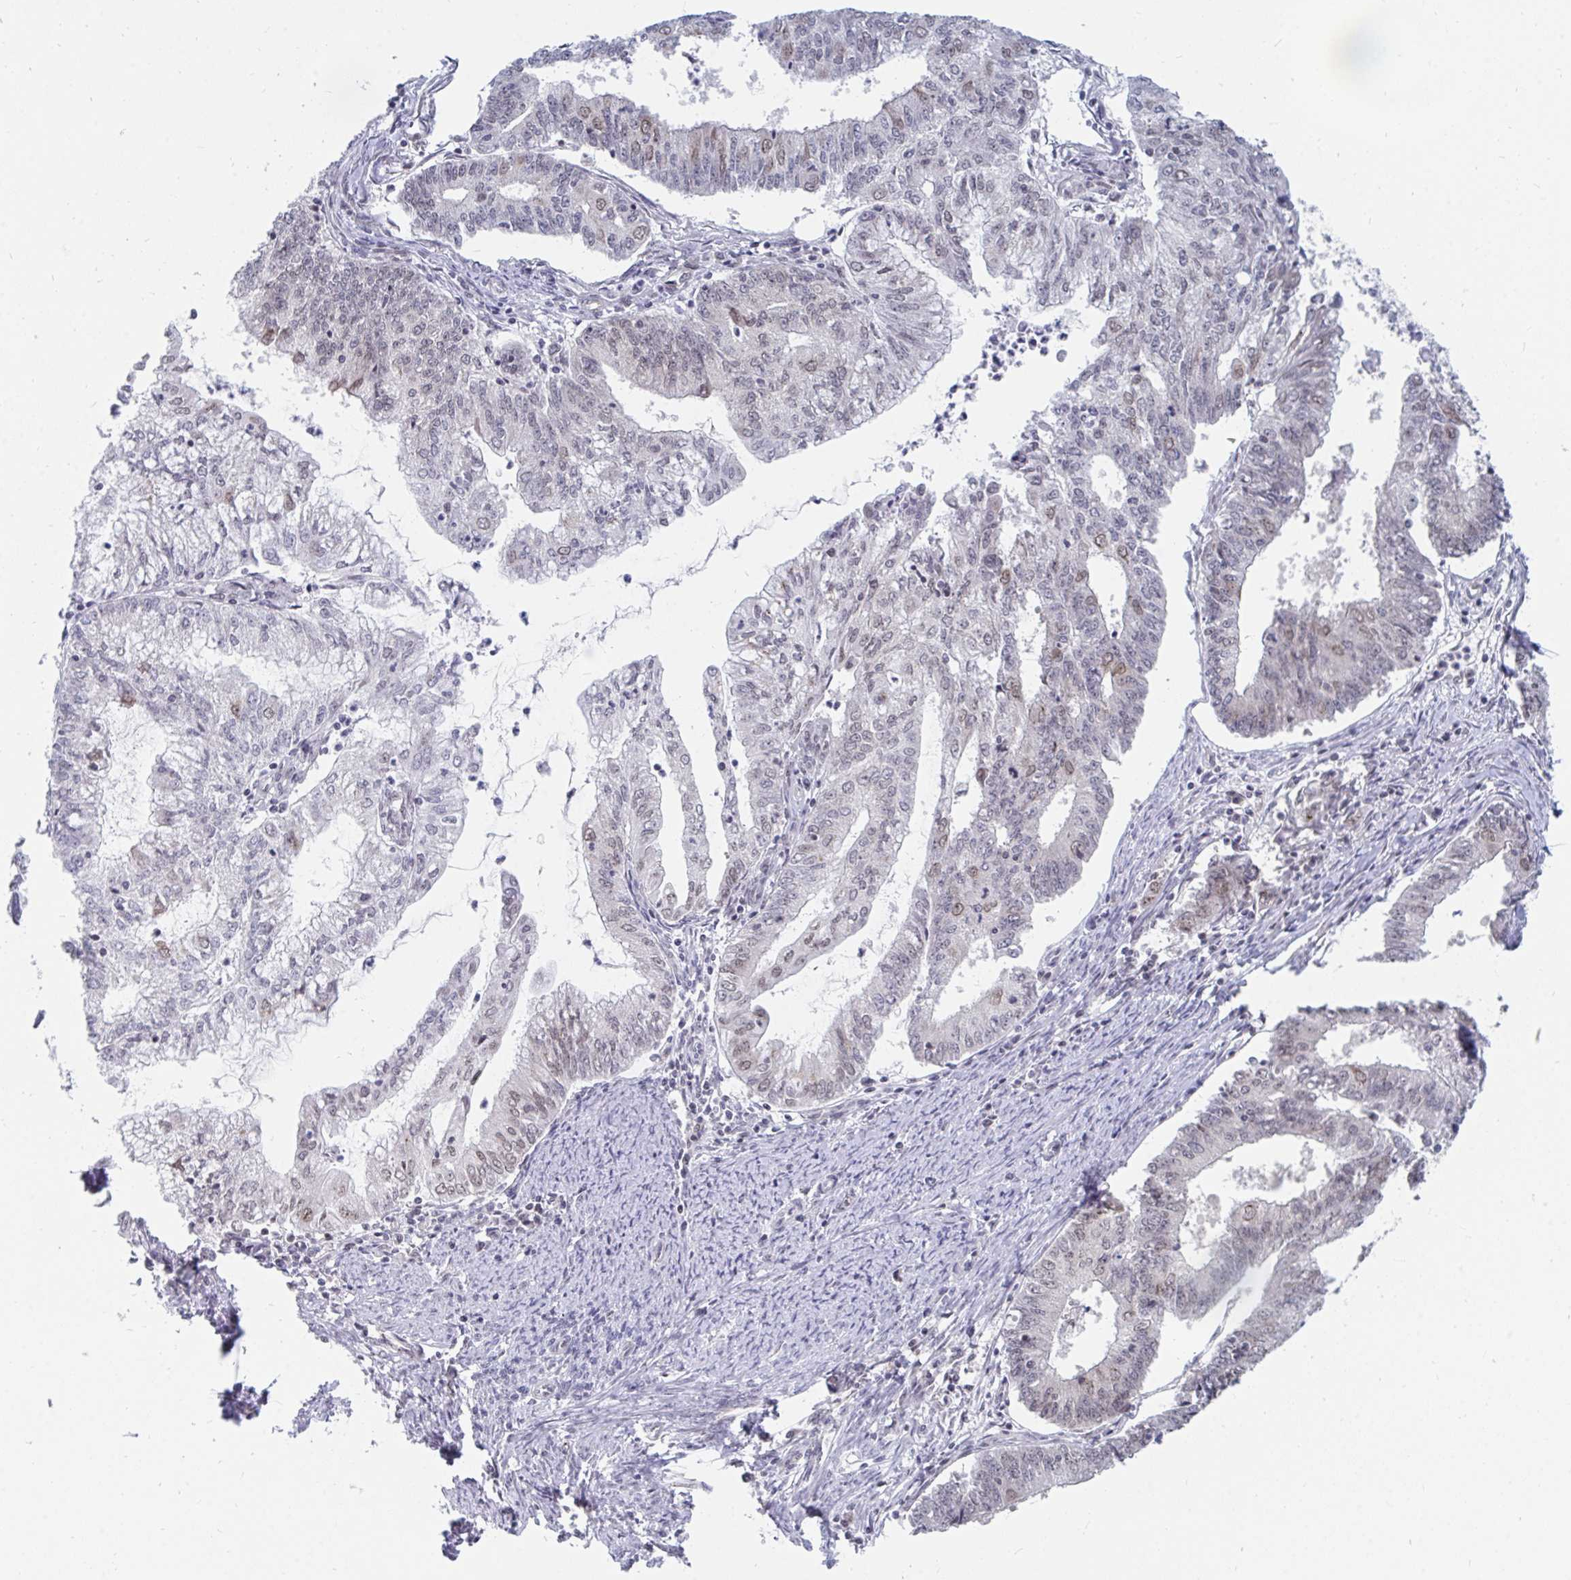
{"staining": {"intensity": "weak", "quantity": "<25%", "location": "nuclear"}, "tissue": "endometrial cancer", "cell_type": "Tumor cells", "image_type": "cancer", "snomed": [{"axis": "morphology", "description": "Adenocarcinoma, NOS"}, {"axis": "topography", "description": "Endometrium"}], "caption": "Human endometrial adenocarcinoma stained for a protein using immunohistochemistry shows no positivity in tumor cells.", "gene": "TRIP12", "patient": {"sex": "female", "age": 61}}